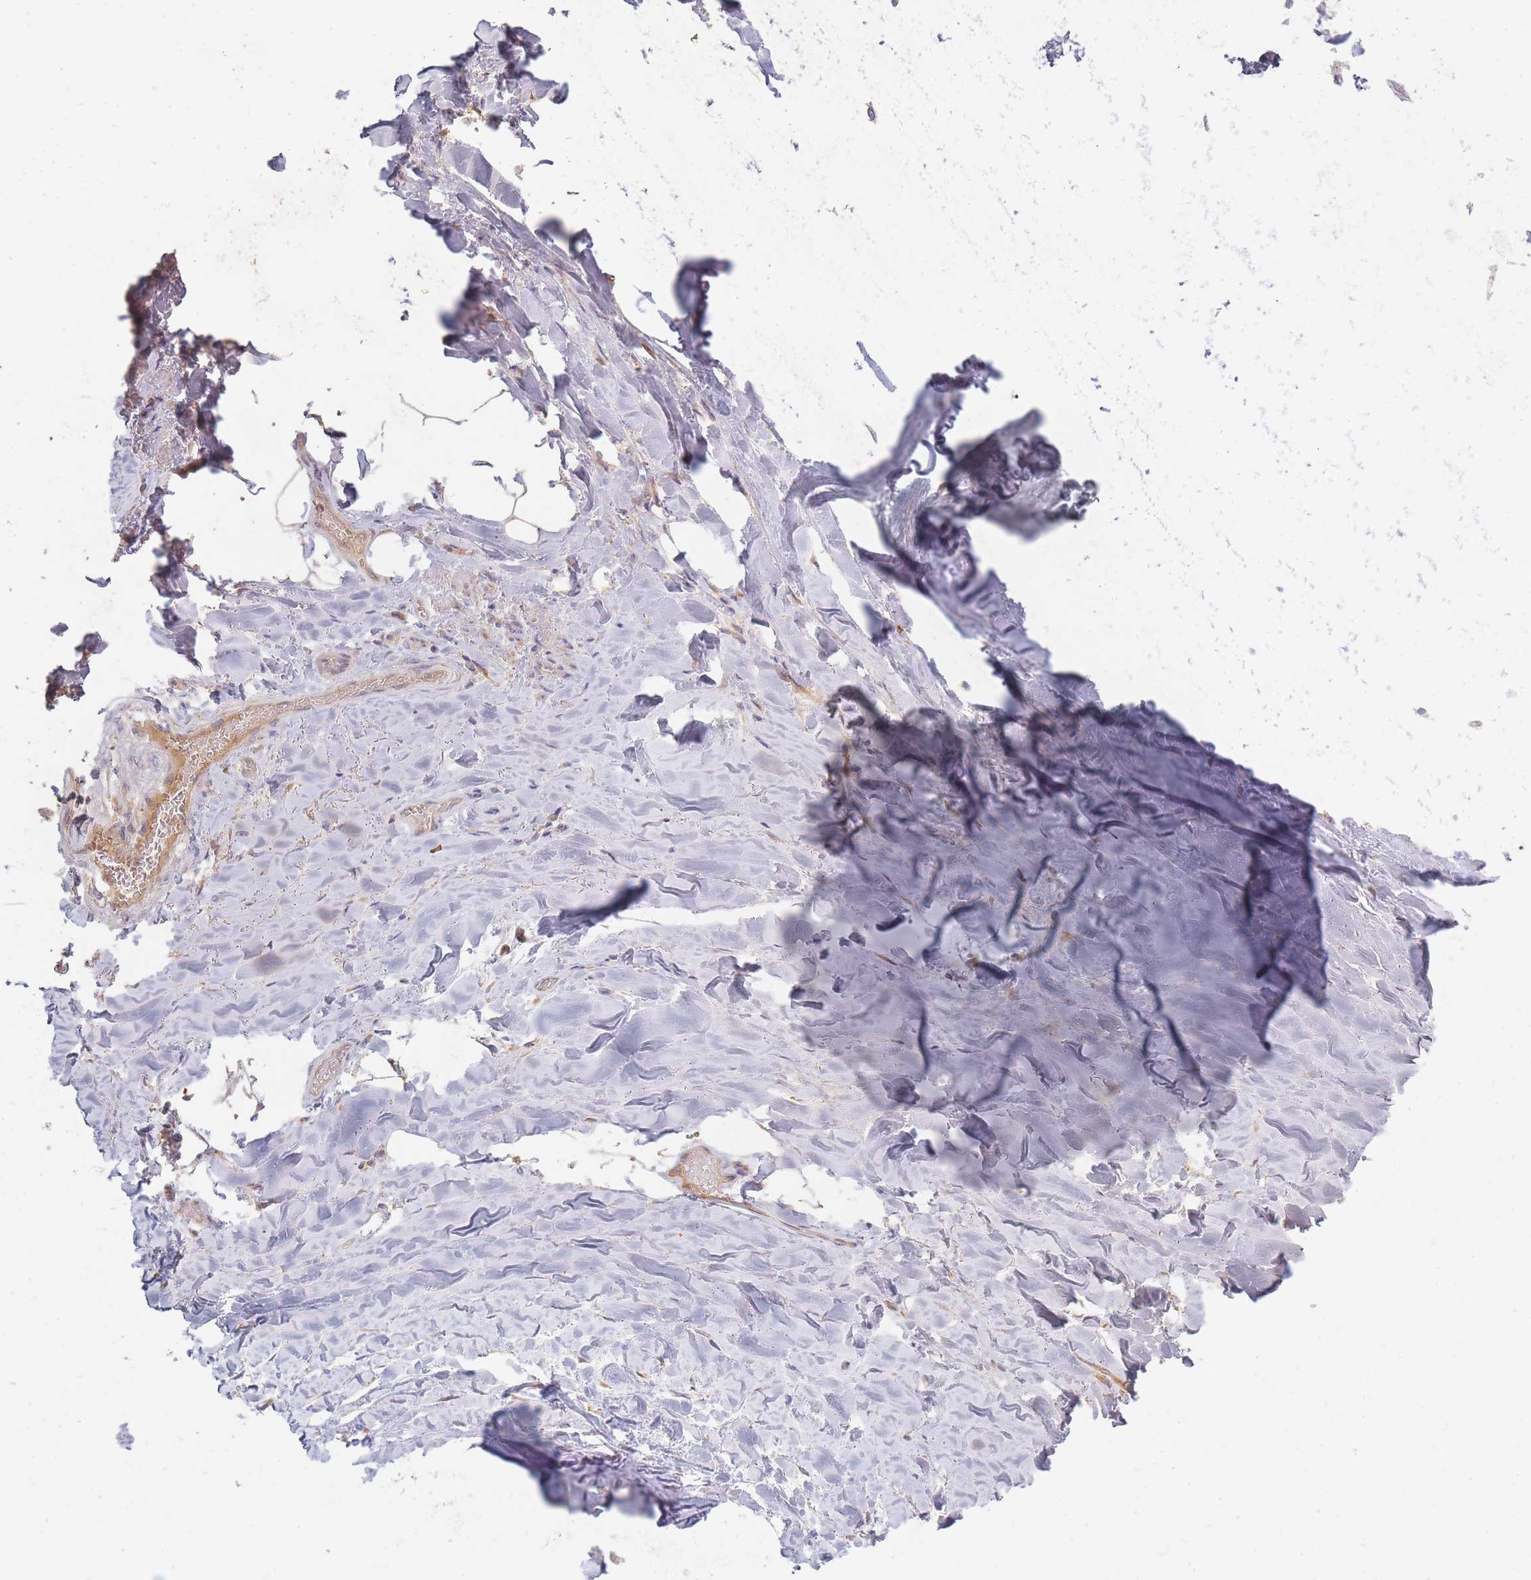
{"staining": {"intensity": "negative", "quantity": "none", "location": "none"}, "tissue": "adipose tissue", "cell_type": "Adipocytes", "image_type": "normal", "snomed": [{"axis": "morphology", "description": "Normal tissue, NOS"}, {"axis": "topography", "description": "Lymph node"}, {"axis": "topography", "description": "Cartilage tissue"}, {"axis": "topography", "description": "Bronchus"}], "caption": "Immunohistochemical staining of benign human adipose tissue shows no significant staining in adipocytes.", "gene": "SMIM14", "patient": {"sex": "male", "age": 63}}